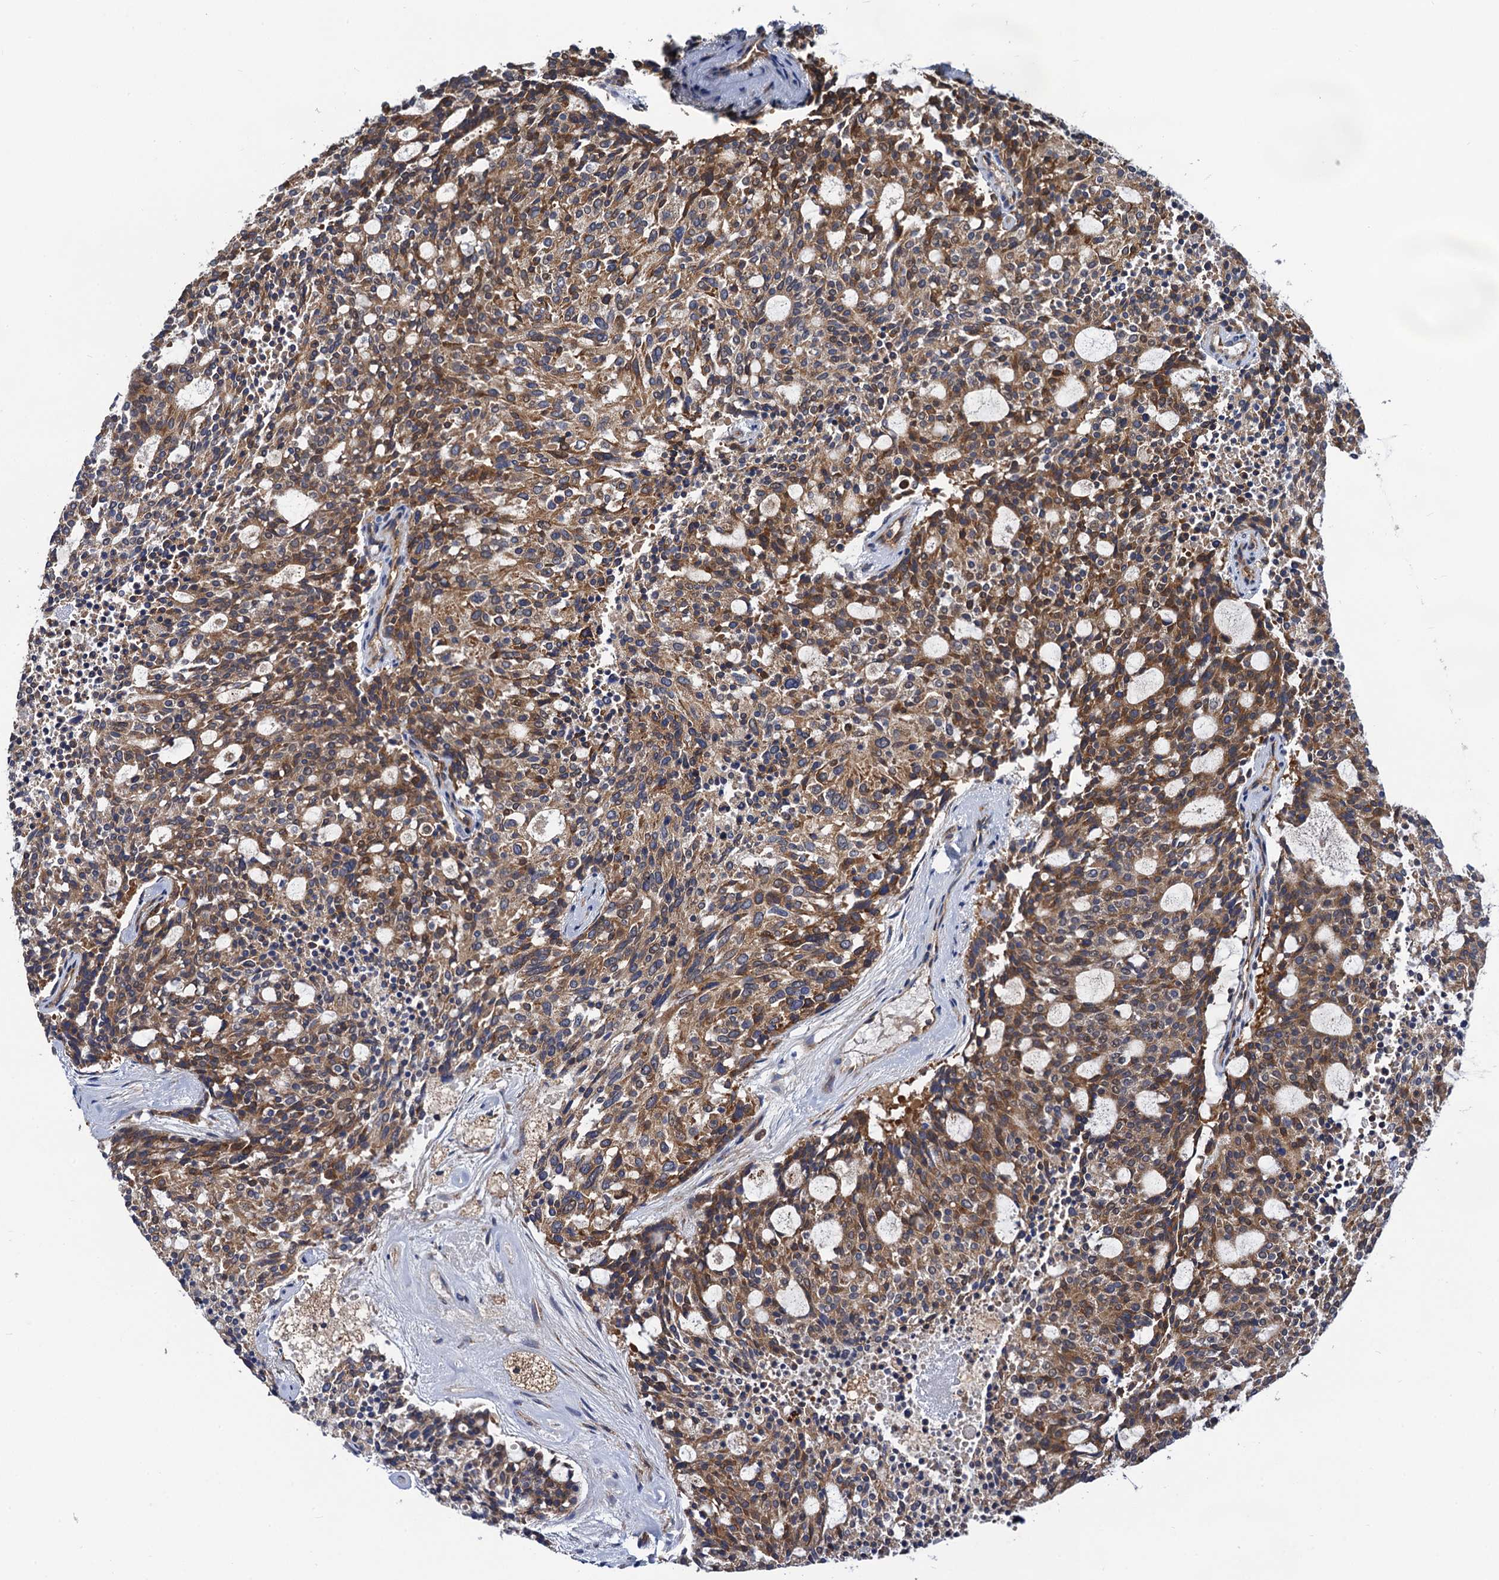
{"staining": {"intensity": "moderate", "quantity": ">75%", "location": "cytoplasmic/membranous"}, "tissue": "carcinoid", "cell_type": "Tumor cells", "image_type": "cancer", "snomed": [{"axis": "morphology", "description": "Carcinoid, malignant, NOS"}, {"axis": "topography", "description": "Pancreas"}], "caption": "Moderate cytoplasmic/membranous expression for a protein is present in approximately >75% of tumor cells of malignant carcinoid using immunohistochemistry.", "gene": "PGLS", "patient": {"sex": "female", "age": 54}}